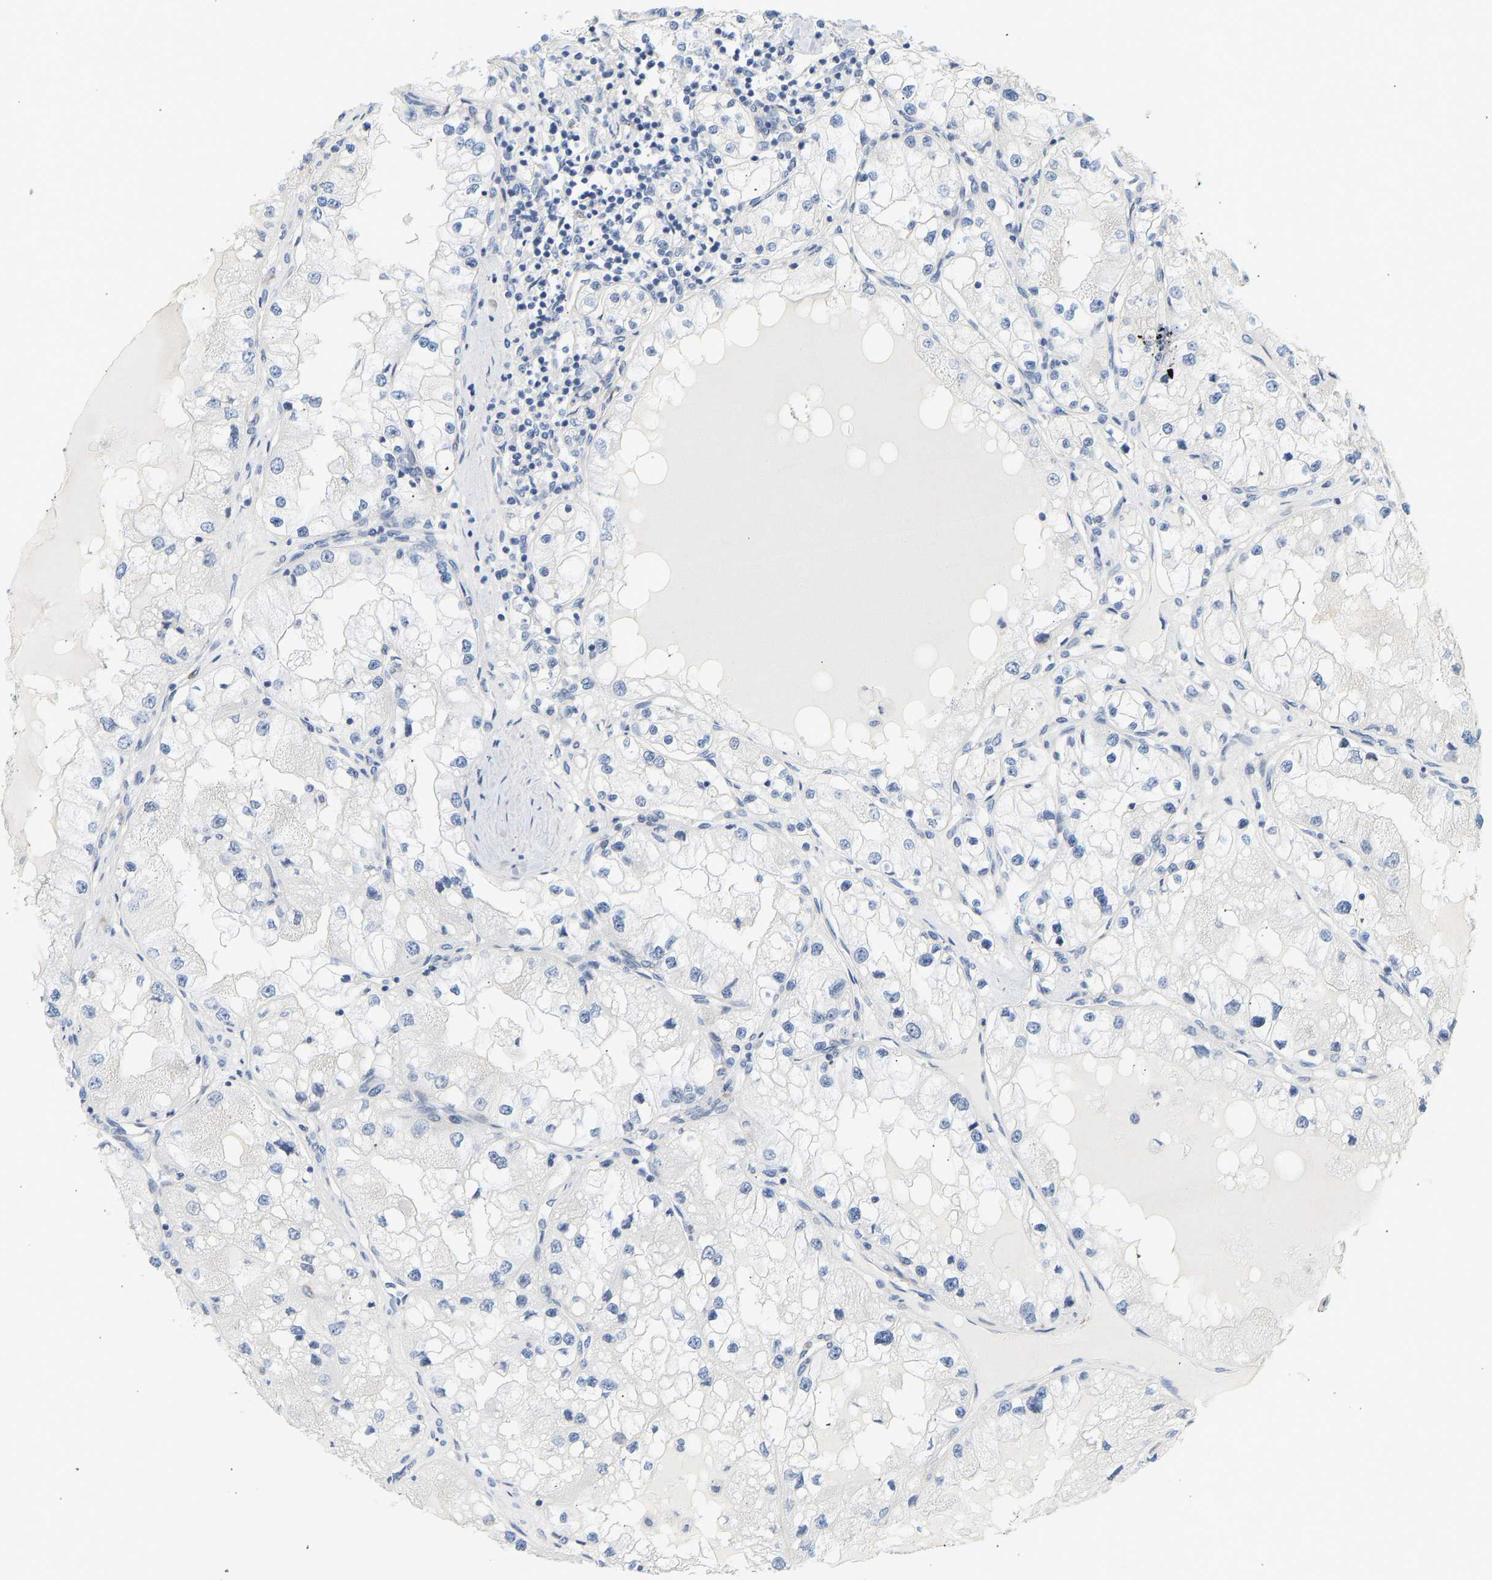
{"staining": {"intensity": "negative", "quantity": "none", "location": "none"}, "tissue": "renal cancer", "cell_type": "Tumor cells", "image_type": "cancer", "snomed": [{"axis": "morphology", "description": "Adenocarcinoma, NOS"}, {"axis": "topography", "description": "Kidney"}], "caption": "This is a image of immunohistochemistry (IHC) staining of renal cancer (adenocarcinoma), which shows no positivity in tumor cells. The staining is performed using DAB (3,3'-diaminobenzidine) brown chromogen with nuclei counter-stained in using hematoxylin.", "gene": "SLC30A7", "patient": {"sex": "male", "age": 68}}